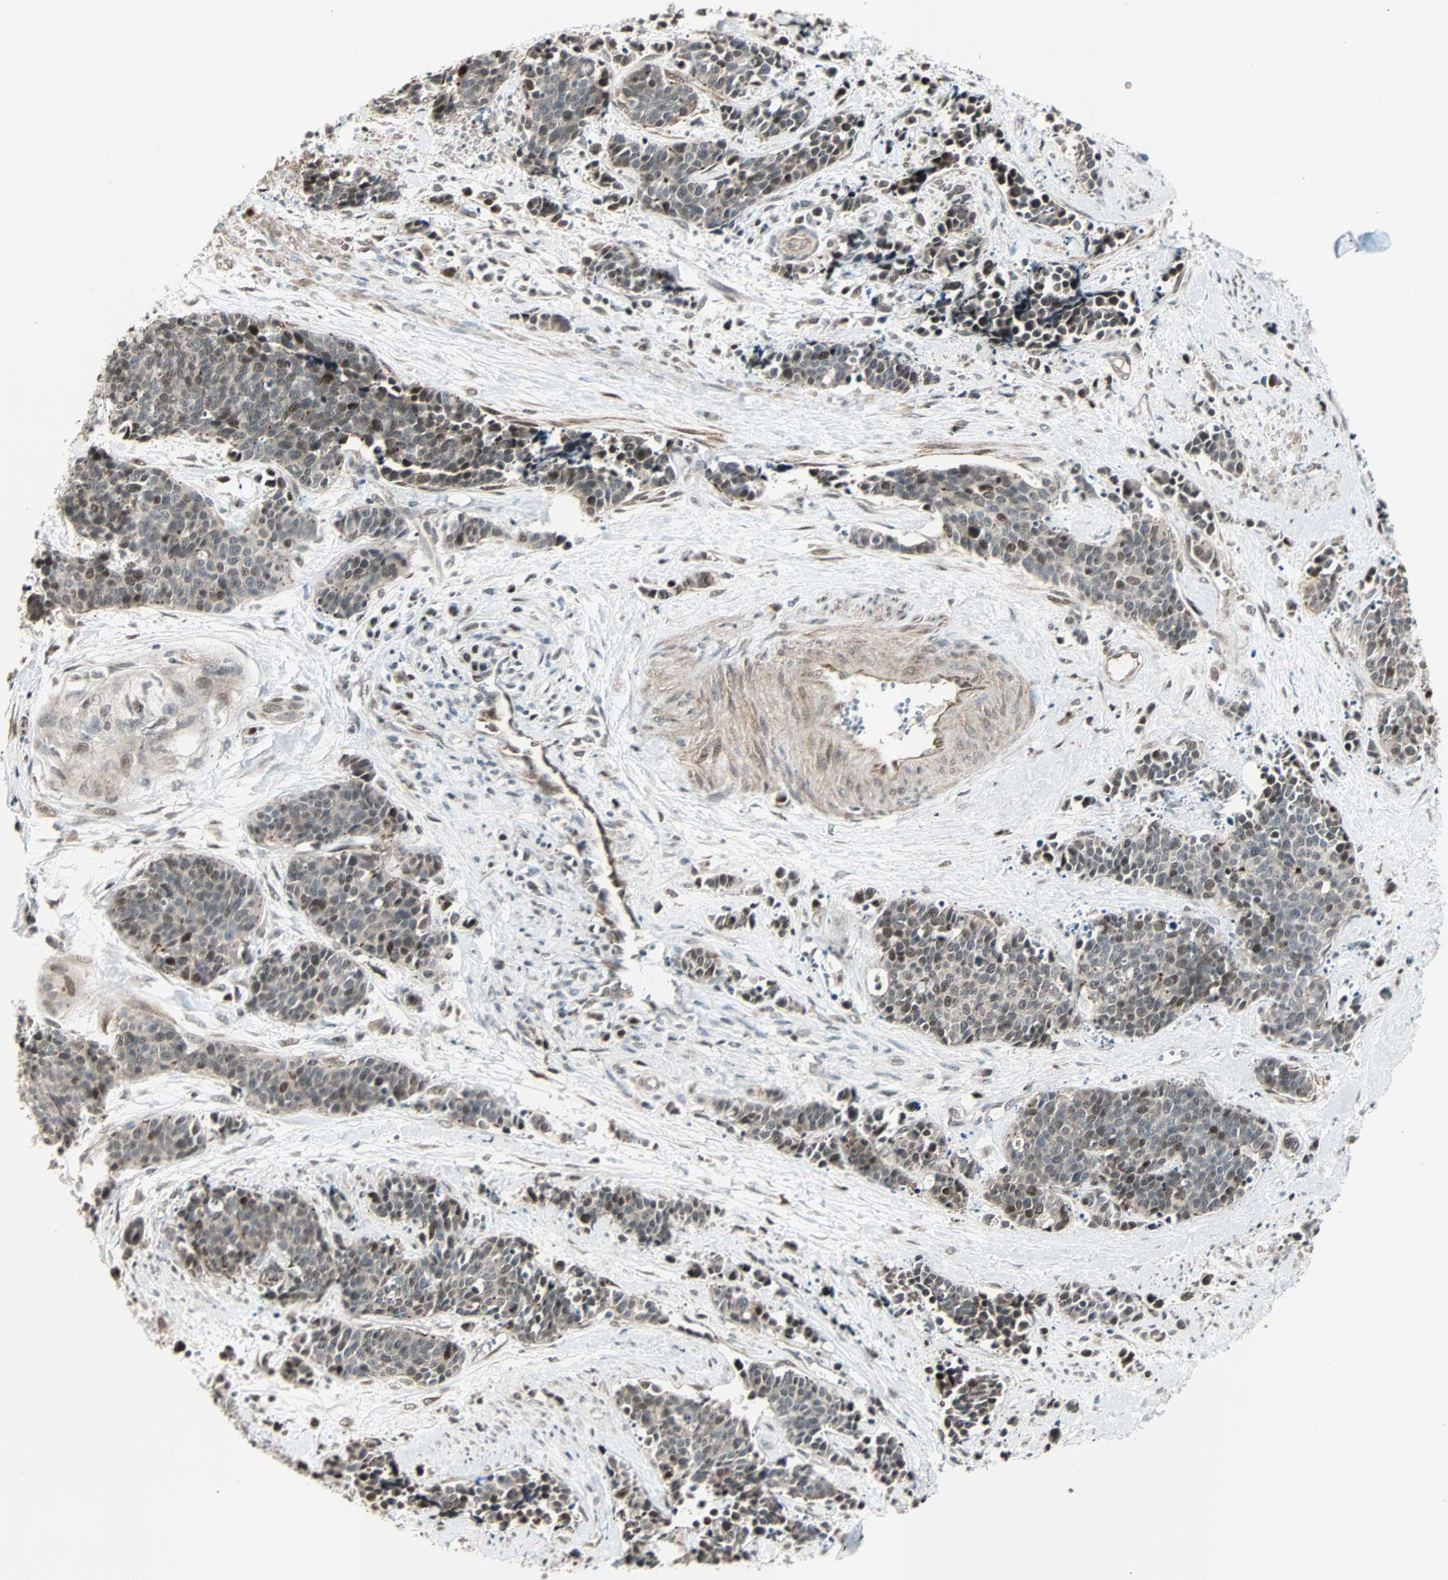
{"staining": {"intensity": "moderate", "quantity": "<25%", "location": "nuclear"}, "tissue": "cervical cancer", "cell_type": "Tumor cells", "image_type": "cancer", "snomed": [{"axis": "morphology", "description": "Squamous cell carcinoma, NOS"}, {"axis": "topography", "description": "Cervix"}], "caption": "Moderate nuclear expression is present in approximately <25% of tumor cells in cervical cancer (squamous cell carcinoma).", "gene": "CBX4", "patient": {"sex": "female", "age": 35}}